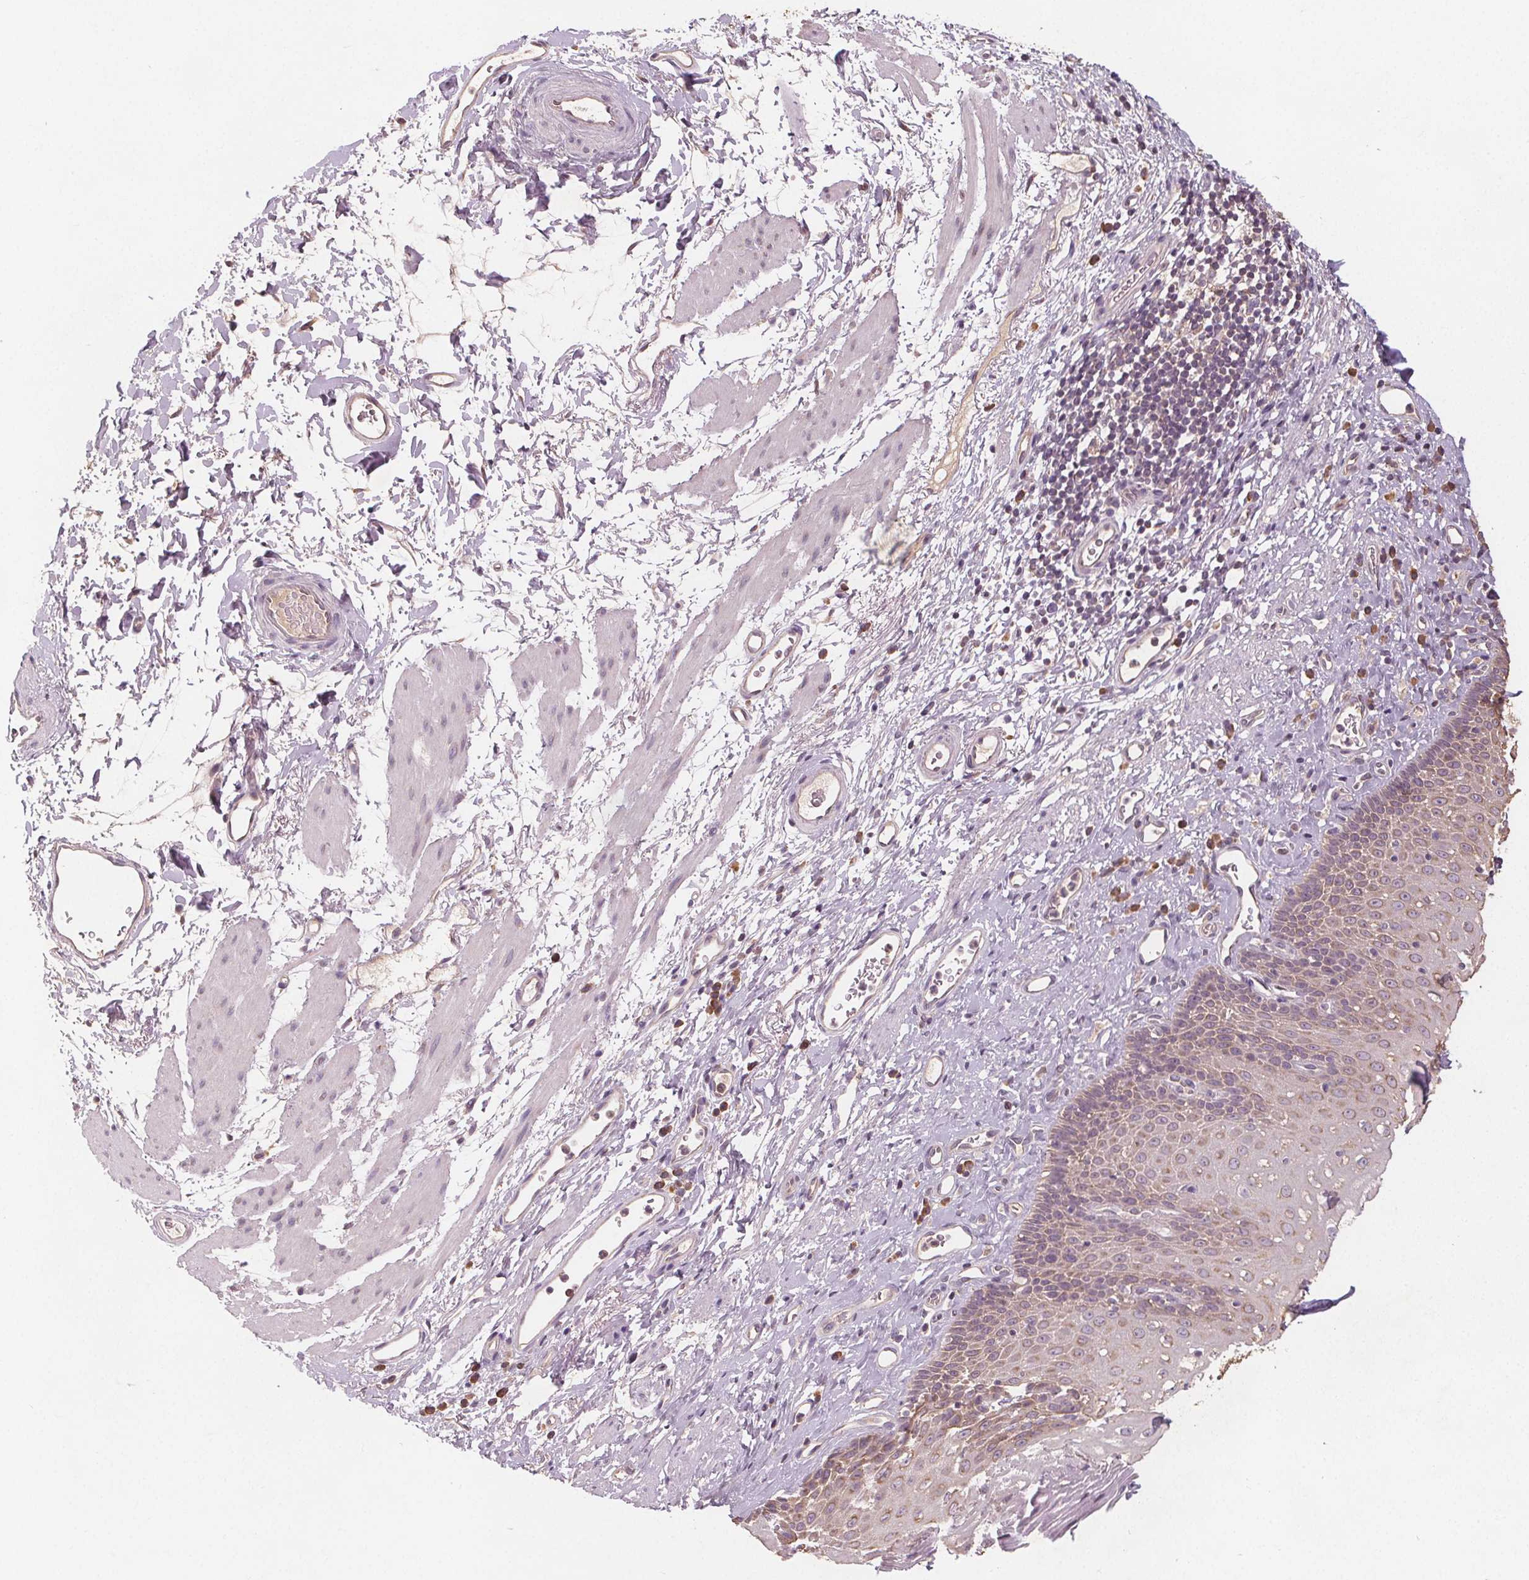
{"staining": {"intensity": "weak", "quantity": "<25%", "location": "cytoplasmic/membranous"}, "tissue": "esophagus", "cell_type": "Squamous epithelial cells", "image_type": "normal", "snomed": [{"axis": "morphology", "description": "Normal tissue, NOS"}, {"axis": "topography", "description": "Esophagus"}], "caption": "Immunohistochemical staining of unremarkable human esophagus displays no significant expression in squamous epithelial cells.", "gene": "TMEM80", "patient": {"sex": "female", "age": 68}}